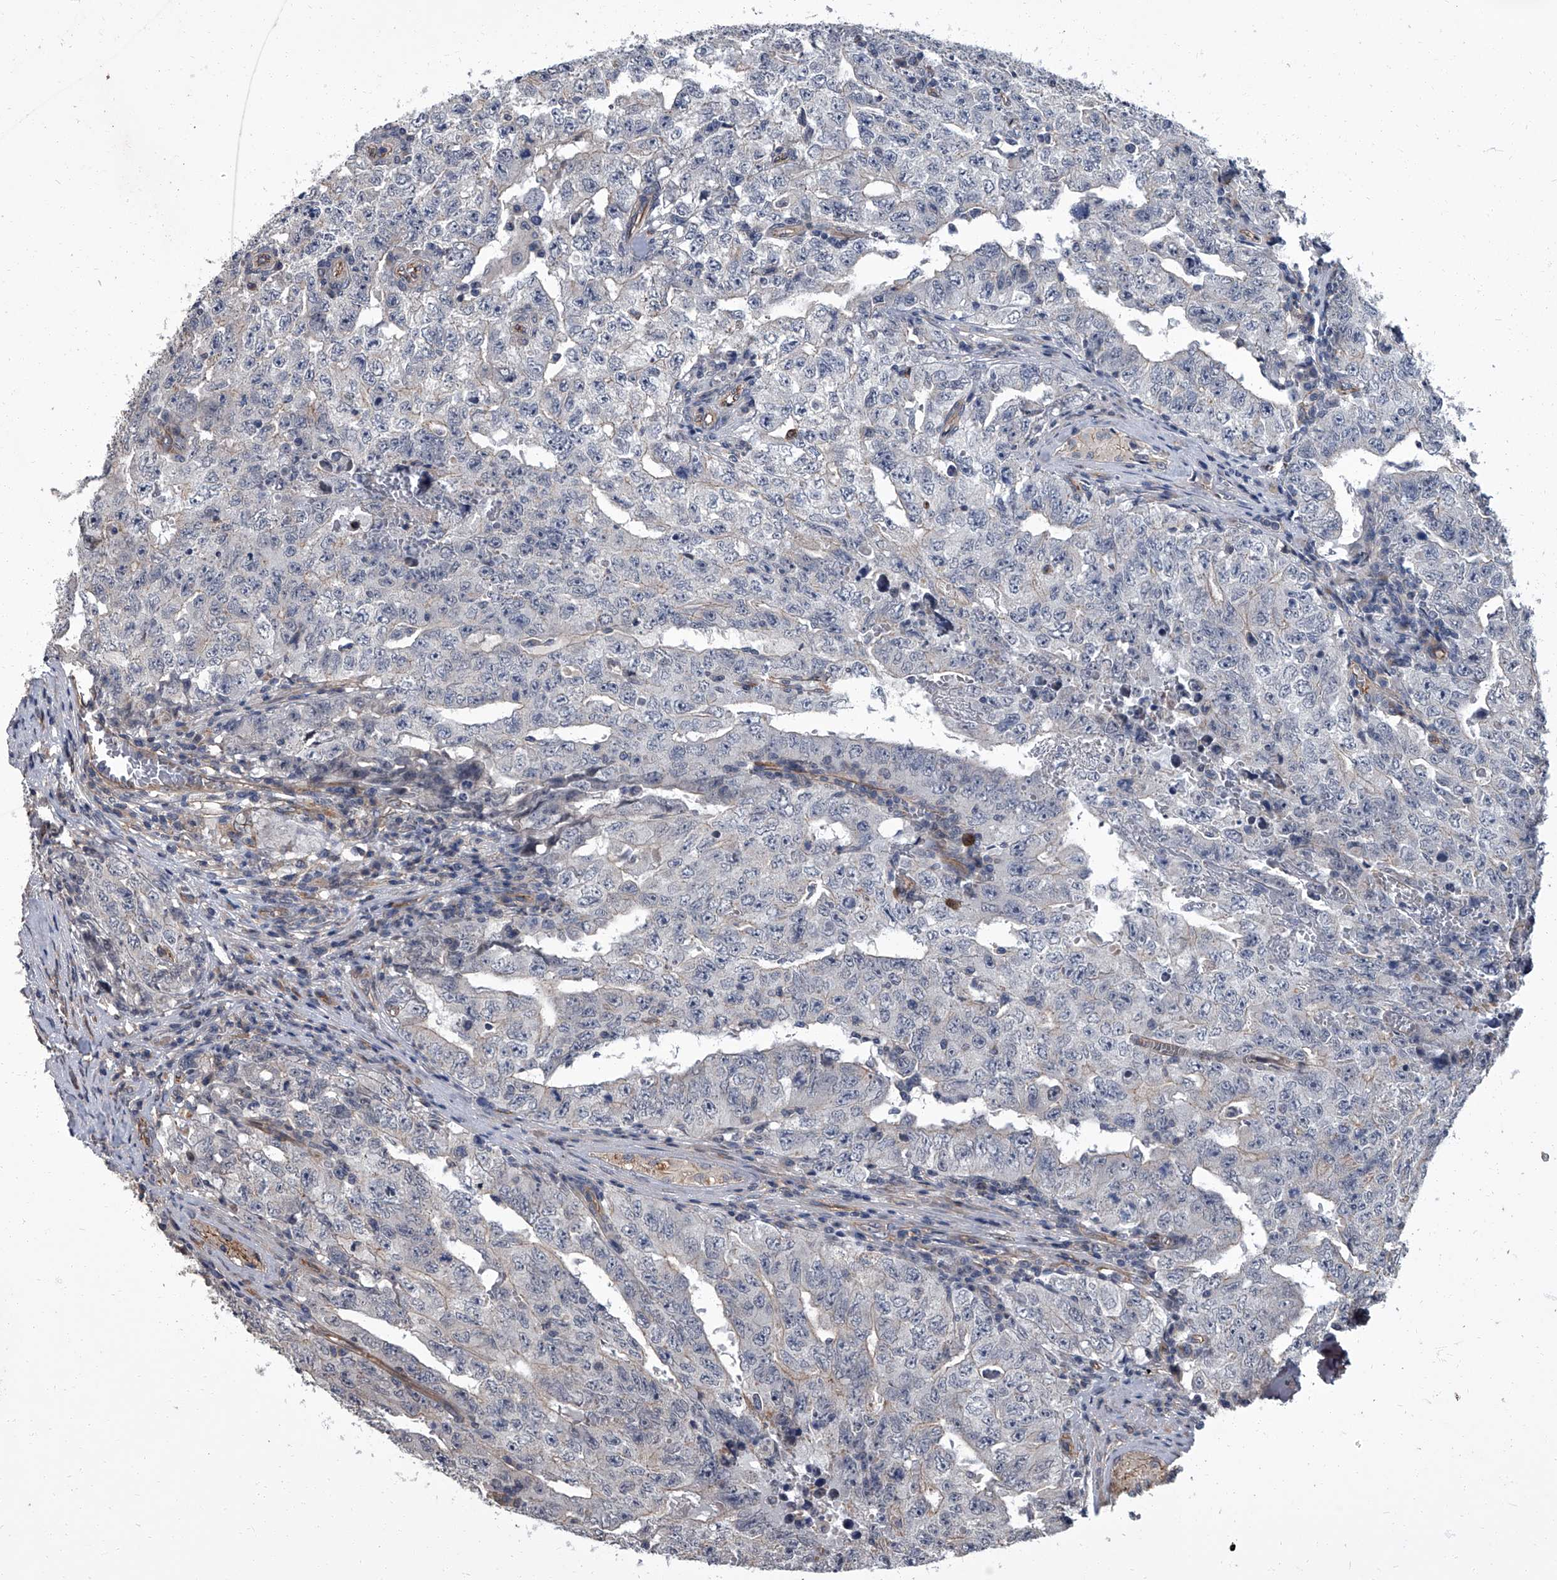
{"staining": {"intensity": "negative", "quantity": "none", "location": "none"}, "tissue": "testis cancer", "cell_type": "Tumor cells", "image_type": "cancer", "snomed": [{"axis": "morphology", "description": "Carcinoma, Embryonal, NOS"}, {"axis": "topography", "description": "Testis"}], "caption": "A high-resolution photomicrograph shows immunohistochemistry staining of embryonal carcinoma (testis), which exhibits no significant expression in tumor cells.", "gene": "SIRT4", "patient": {"sex": "male", "age": 26}}